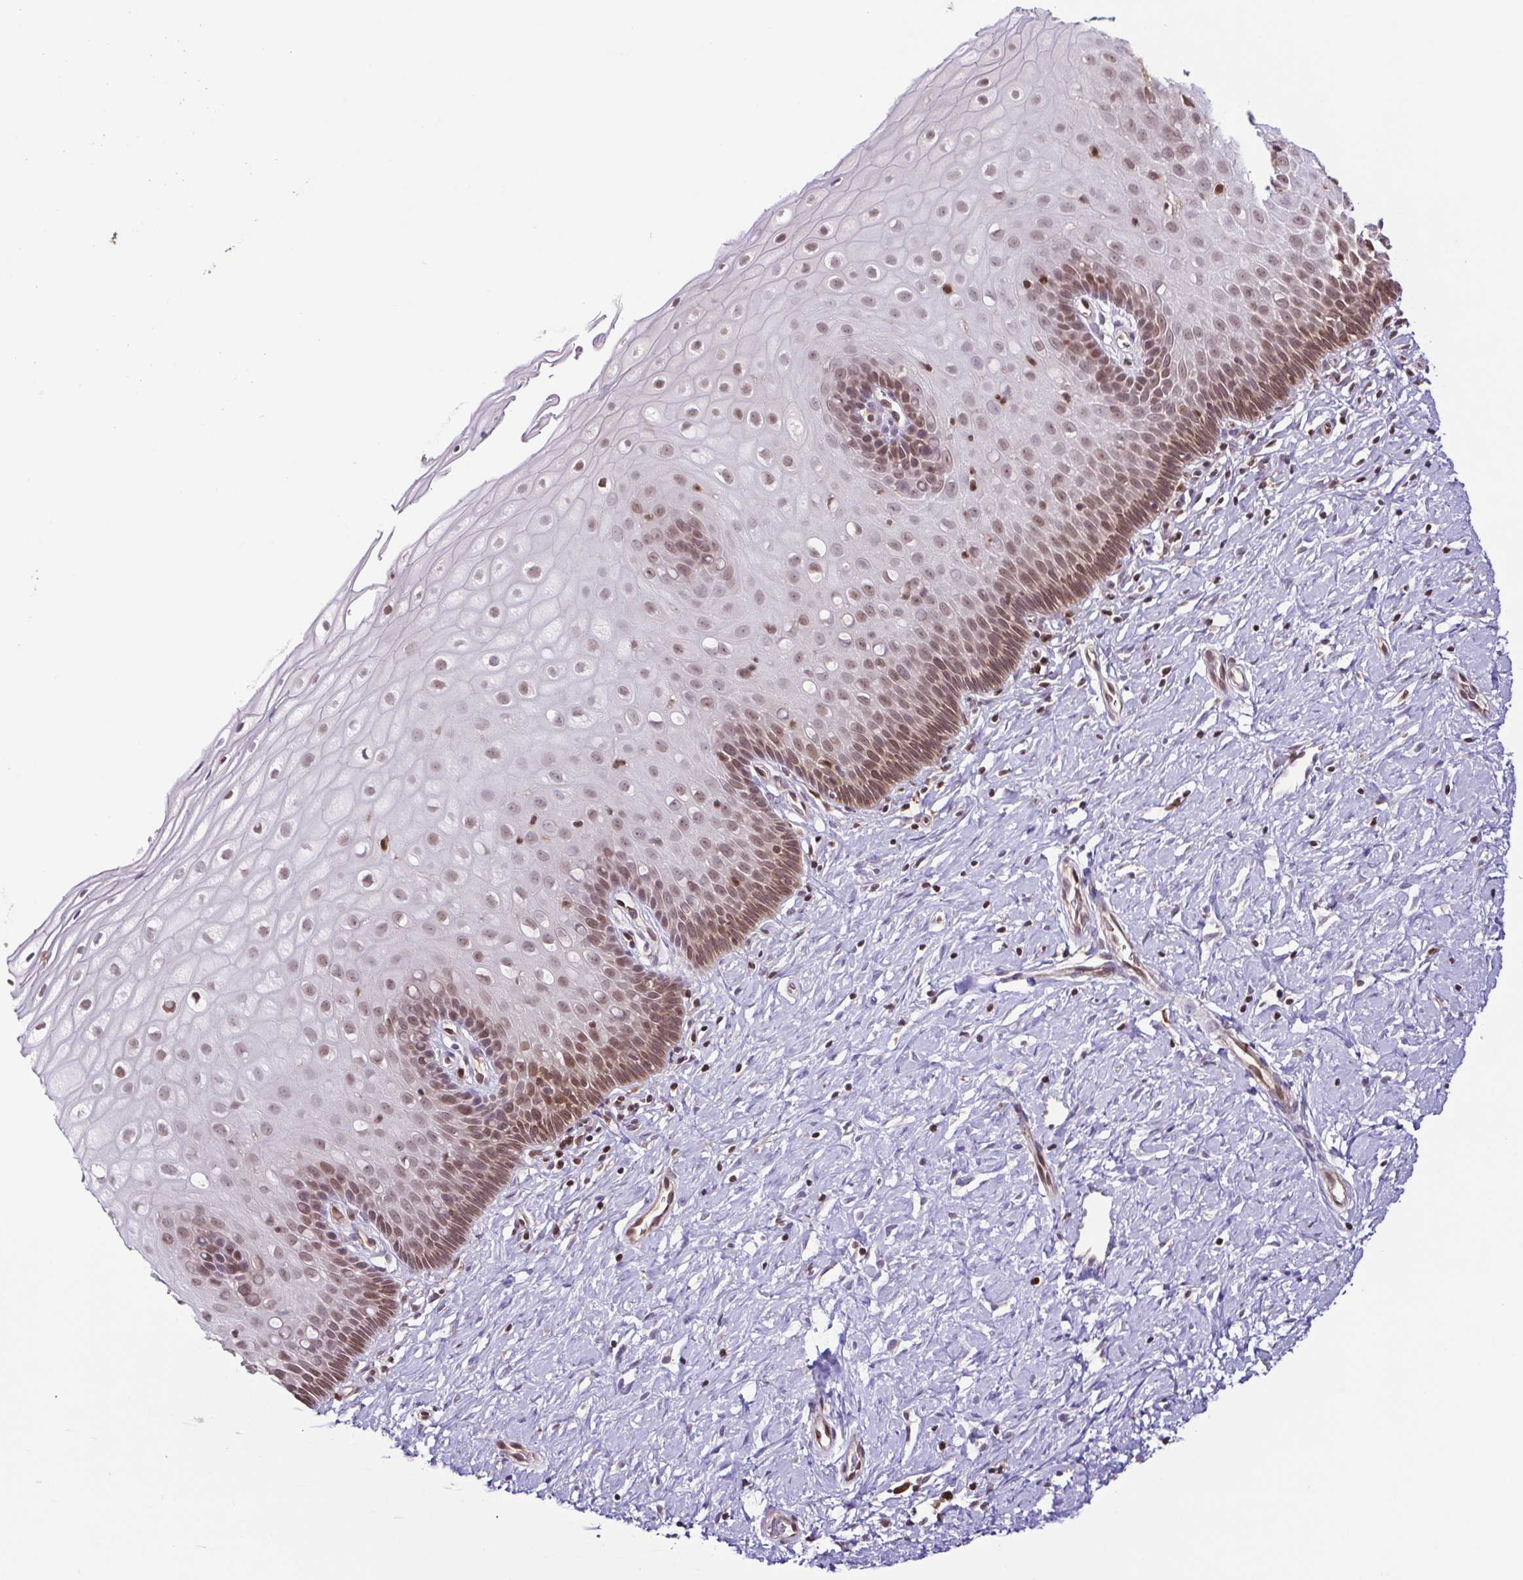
{"staining": {"intensity": "negative", "quantity": "none", "location": "none"}, "tissue": "cervix", "cell_type": "Glandular cells", "image_type": "normal", "snomed": [{"axis": "morphology", "description": "Normal tissue, NOS"}, {"axis": "topography", "description": "Cervix"}], "caption": "Unremarkable cervix was stained to show a protein in brown. There is no significant expression in glandular cells. (DAB (3,3'-diaminobenzidine) immunohistochemistry (IHC) with hematoxylin counter stain).", "gene": "PSMB9", "patient": {"sex": "female", "age": 37}}